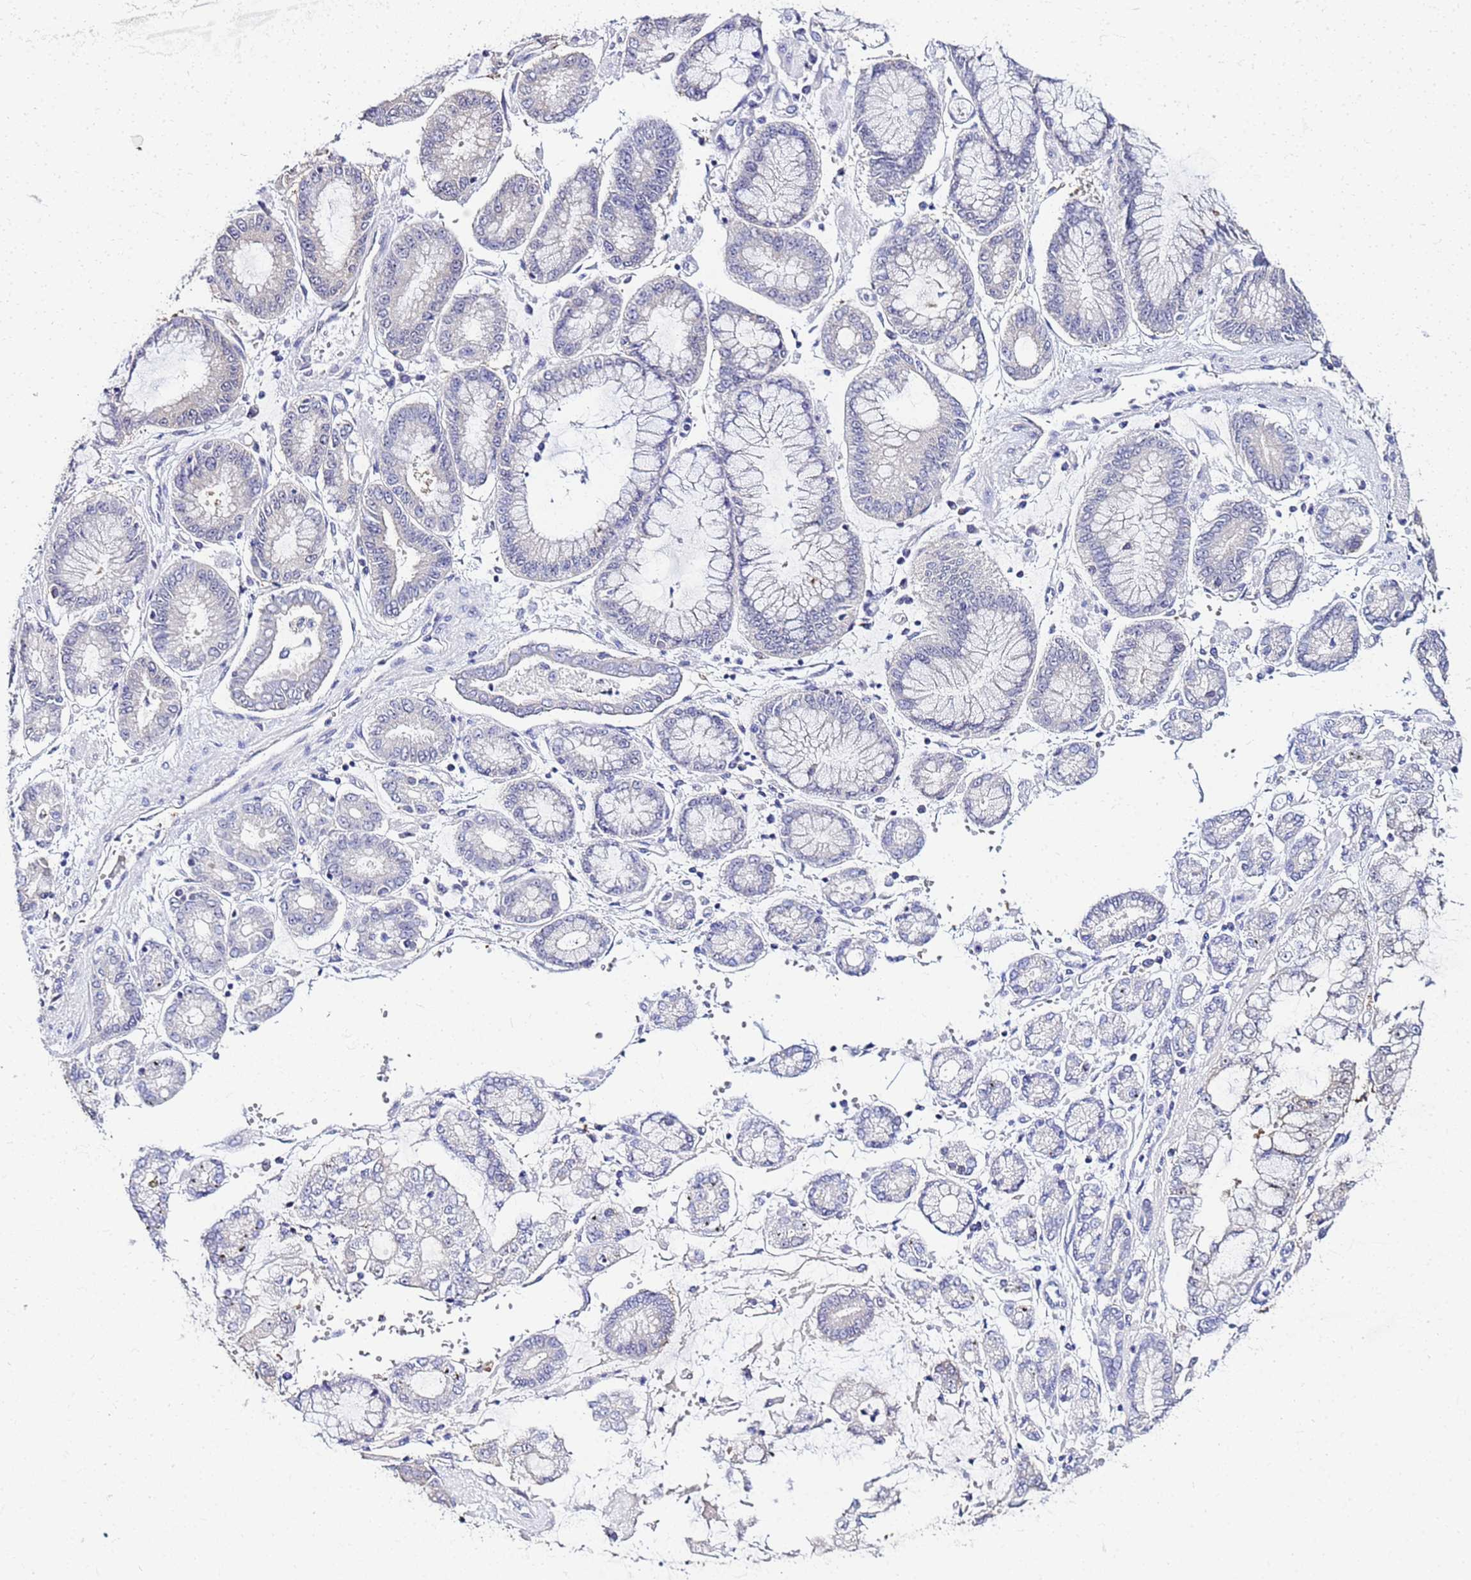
{"staining": {"intensity": "negative", "quantity": "none", "location": "none"}, "tissue": "stomach cancer", "cell_type": "Tumor cells", "image_type": "cancer", "snomed": [{"axis": "morphology", "description": "Adenocarcinoma, NOS"}, {"axis": "topography", "description": "Stomach"}], "caption": "Immunohistochemistry photomicrograph of neoplastic tissue: human stomach cancer stained with DAB reveals no significant protein staining in tumor cells.", "gene": "ACTL6B", "patient": {"sex": "male", "age": 76}}